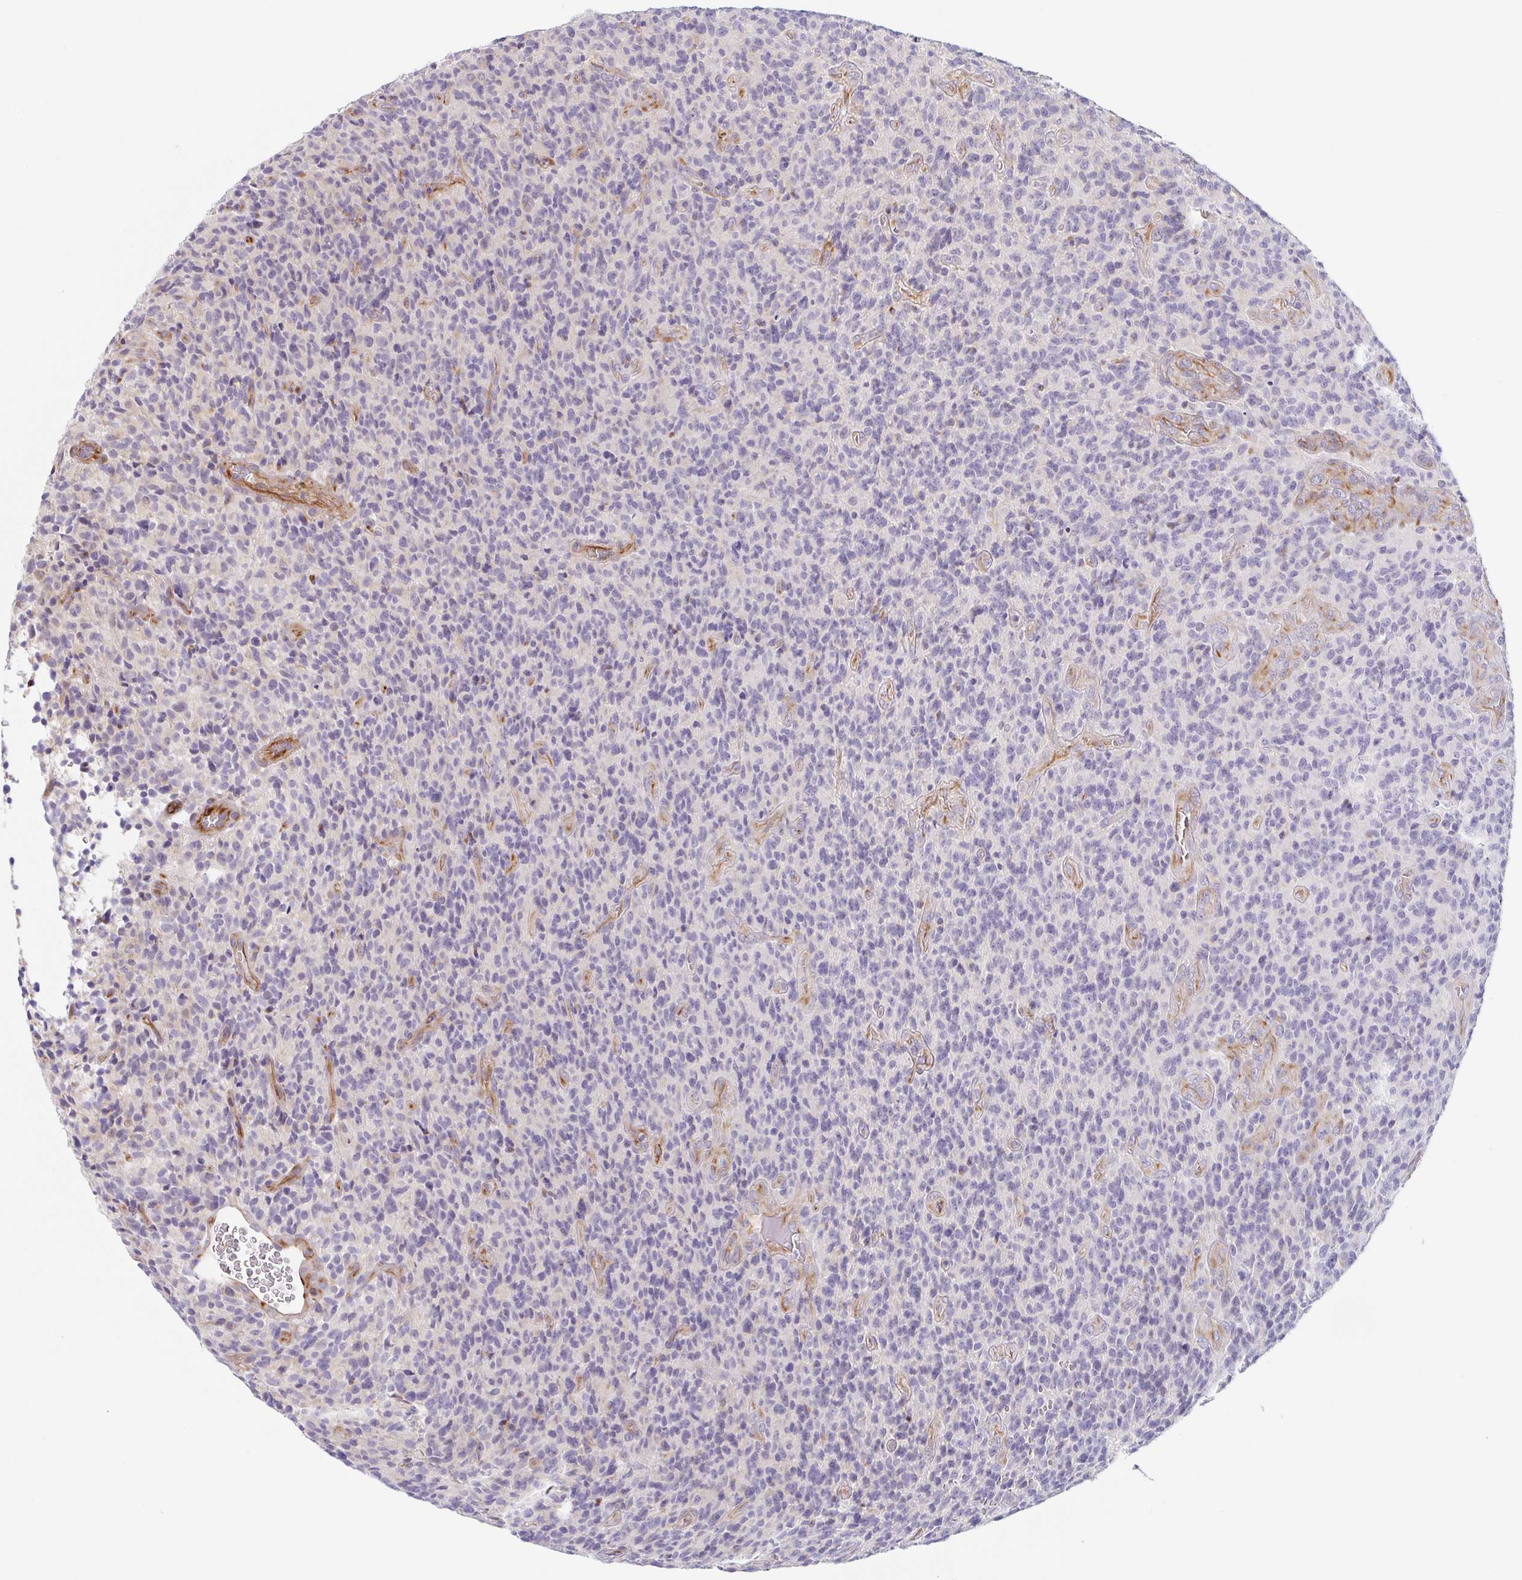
{"staining": {"intensity": "negative", "quantity": "none", "location": "none"}, "tissue": "glioma", "cell_type": "Tumor cells", "image_type": "cancer", "snomed": [{"axis": "morphology", "description": "Glioma, malignant, High grade"}, {"axis": "topography", "description": "Brain"}], "caption": "Immunohistochemistry (IHC) micrograph of neoplastic tissue: glioma stained with DAB (3,3'-diaminobenzidine) reveals no significant protein staining in tumor cells. (DAB (3,3'-diaminobenzidine) IHC visualized using brightfield microscopy, high magnification).", "gene": "COL17A1", "patient": {"sex": "male", "age": 76}}